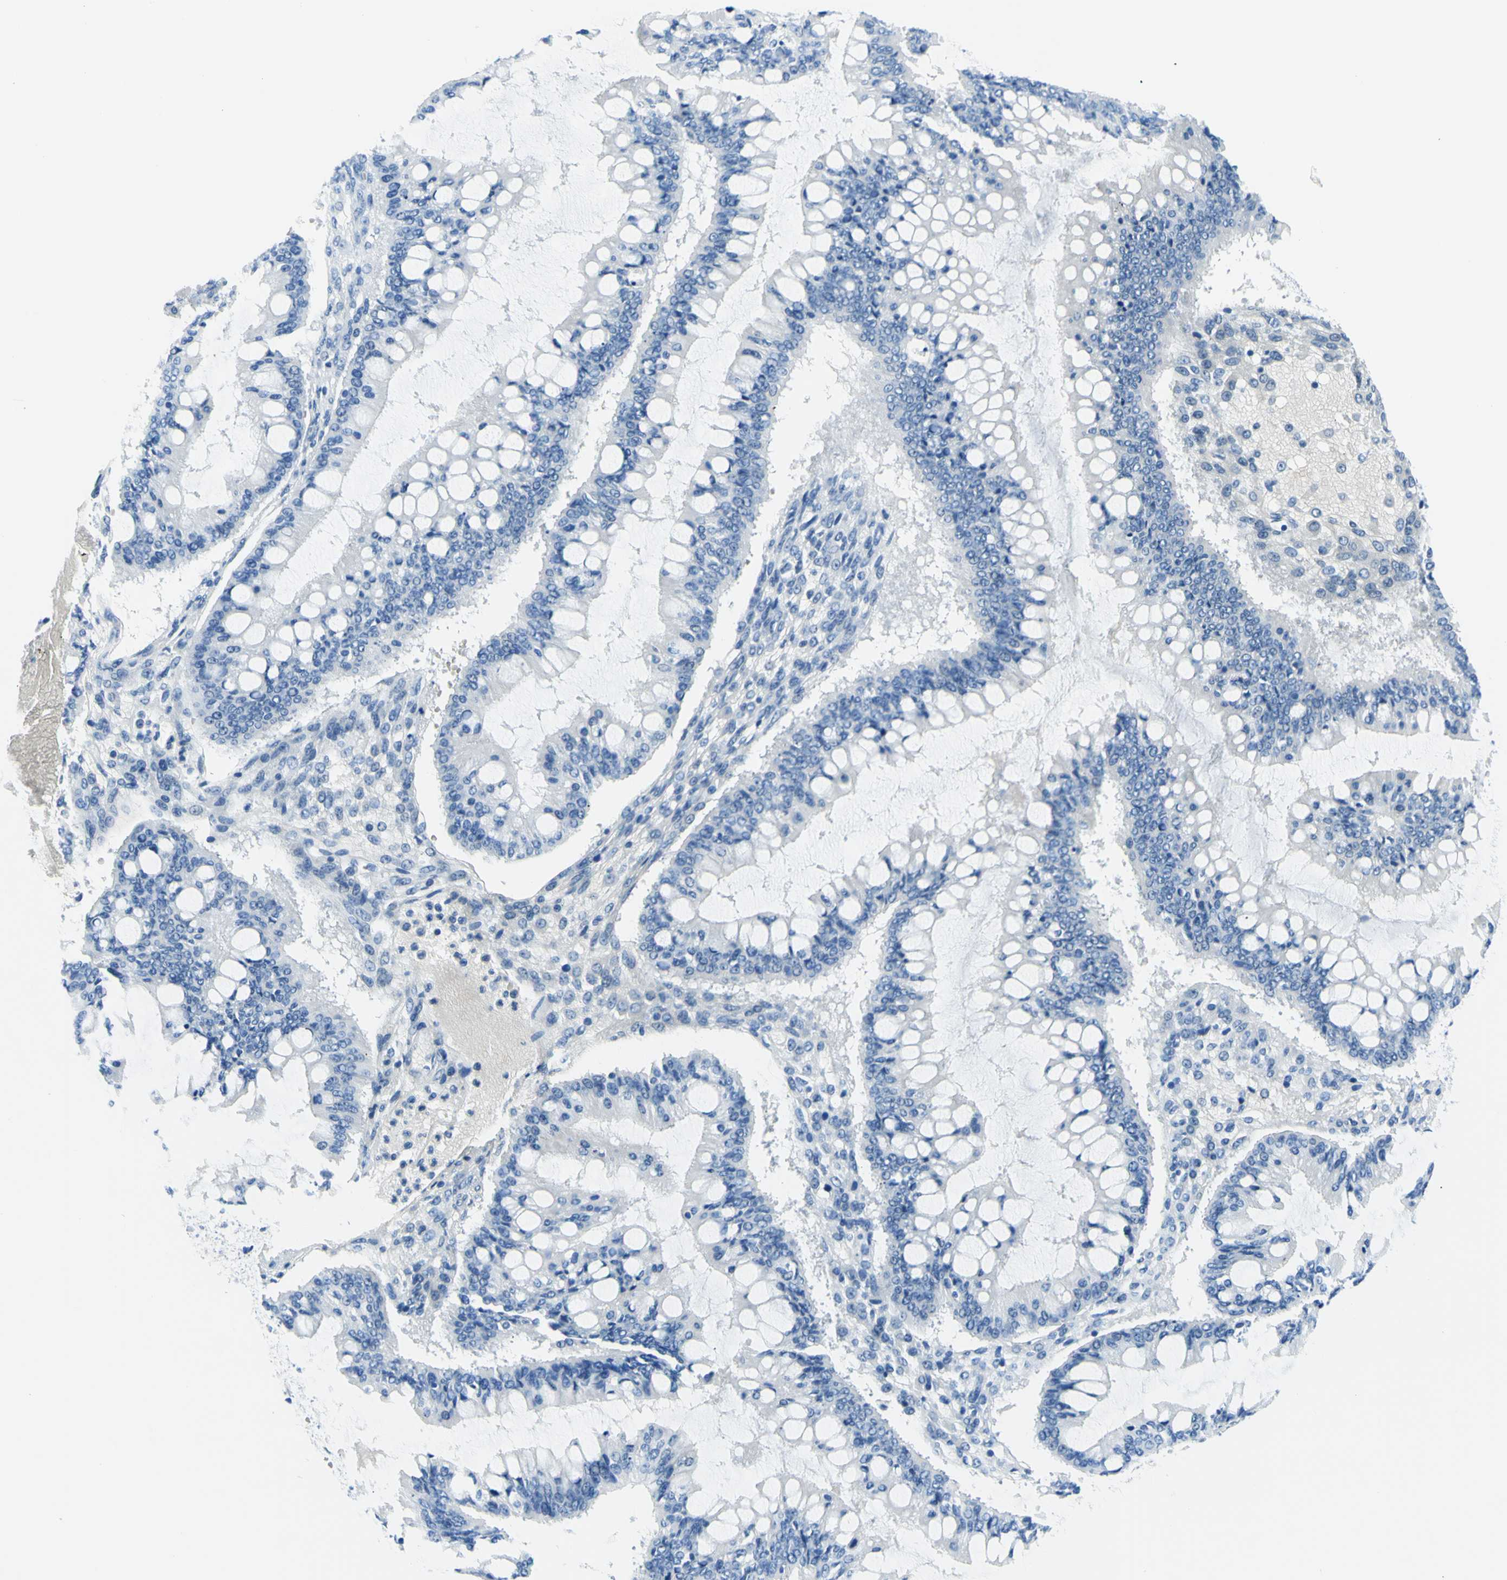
{"staining": {"intensity": "negative", "quantity": "none", "location": "none"}, "tissue": "ovarian cancer", "cell_type": "Tumor cells", "image_type": "cancer", "snomed": [{"axis": "morphology", "description": "Cystadenocarcinoma, mucinous, NOS"}, {"axis": "topography", "description": "Ovary"}], "caption": "This is a image of immunohistochemistry staining of mucinous cystadenocarcinoma (ovarian), which shows no expression in tumor cells.", "gene": "MYH2", "patient": {"sex": "female", "age": 73}}